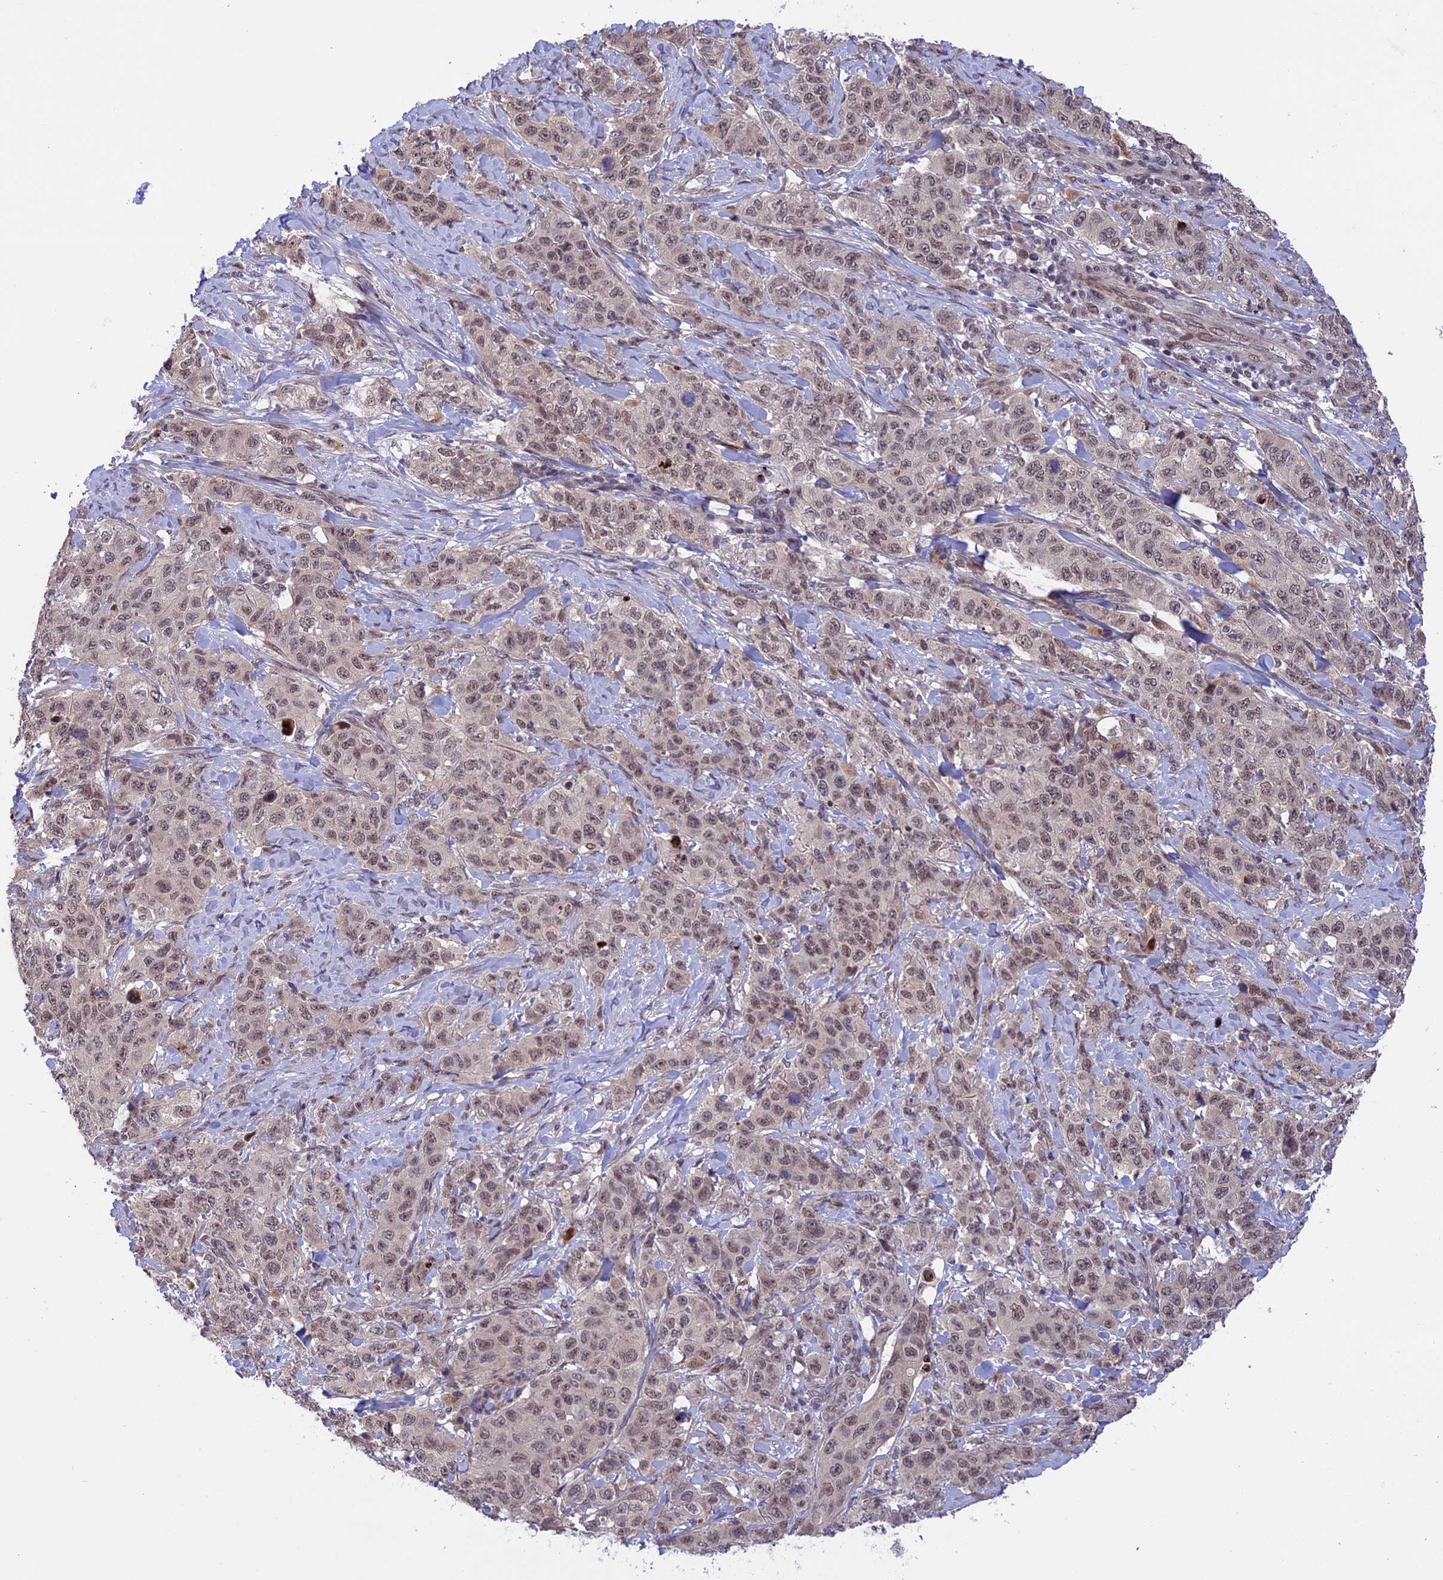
{"staining": {"intensity": "weak", "quantity": ">75%", "location": "nuclear"}, "tissue": "stomach cancer", "cell_type": "Tumor cells", "image_type": "cancer", "snomed": [{"axis": "morphology", "description": "Adenocarcinoma, NOS"}, {"axis": "topography", "description": "Stomach"}], "caption": "Tumor cells display low levels of weak nuclear staining in about >75% of cells in stomach cancer. (Brightfield microscopy of DAB IHC at high magnification).", "gene": "POLR2C", "patient": {"sex": "male", "age": 48}}